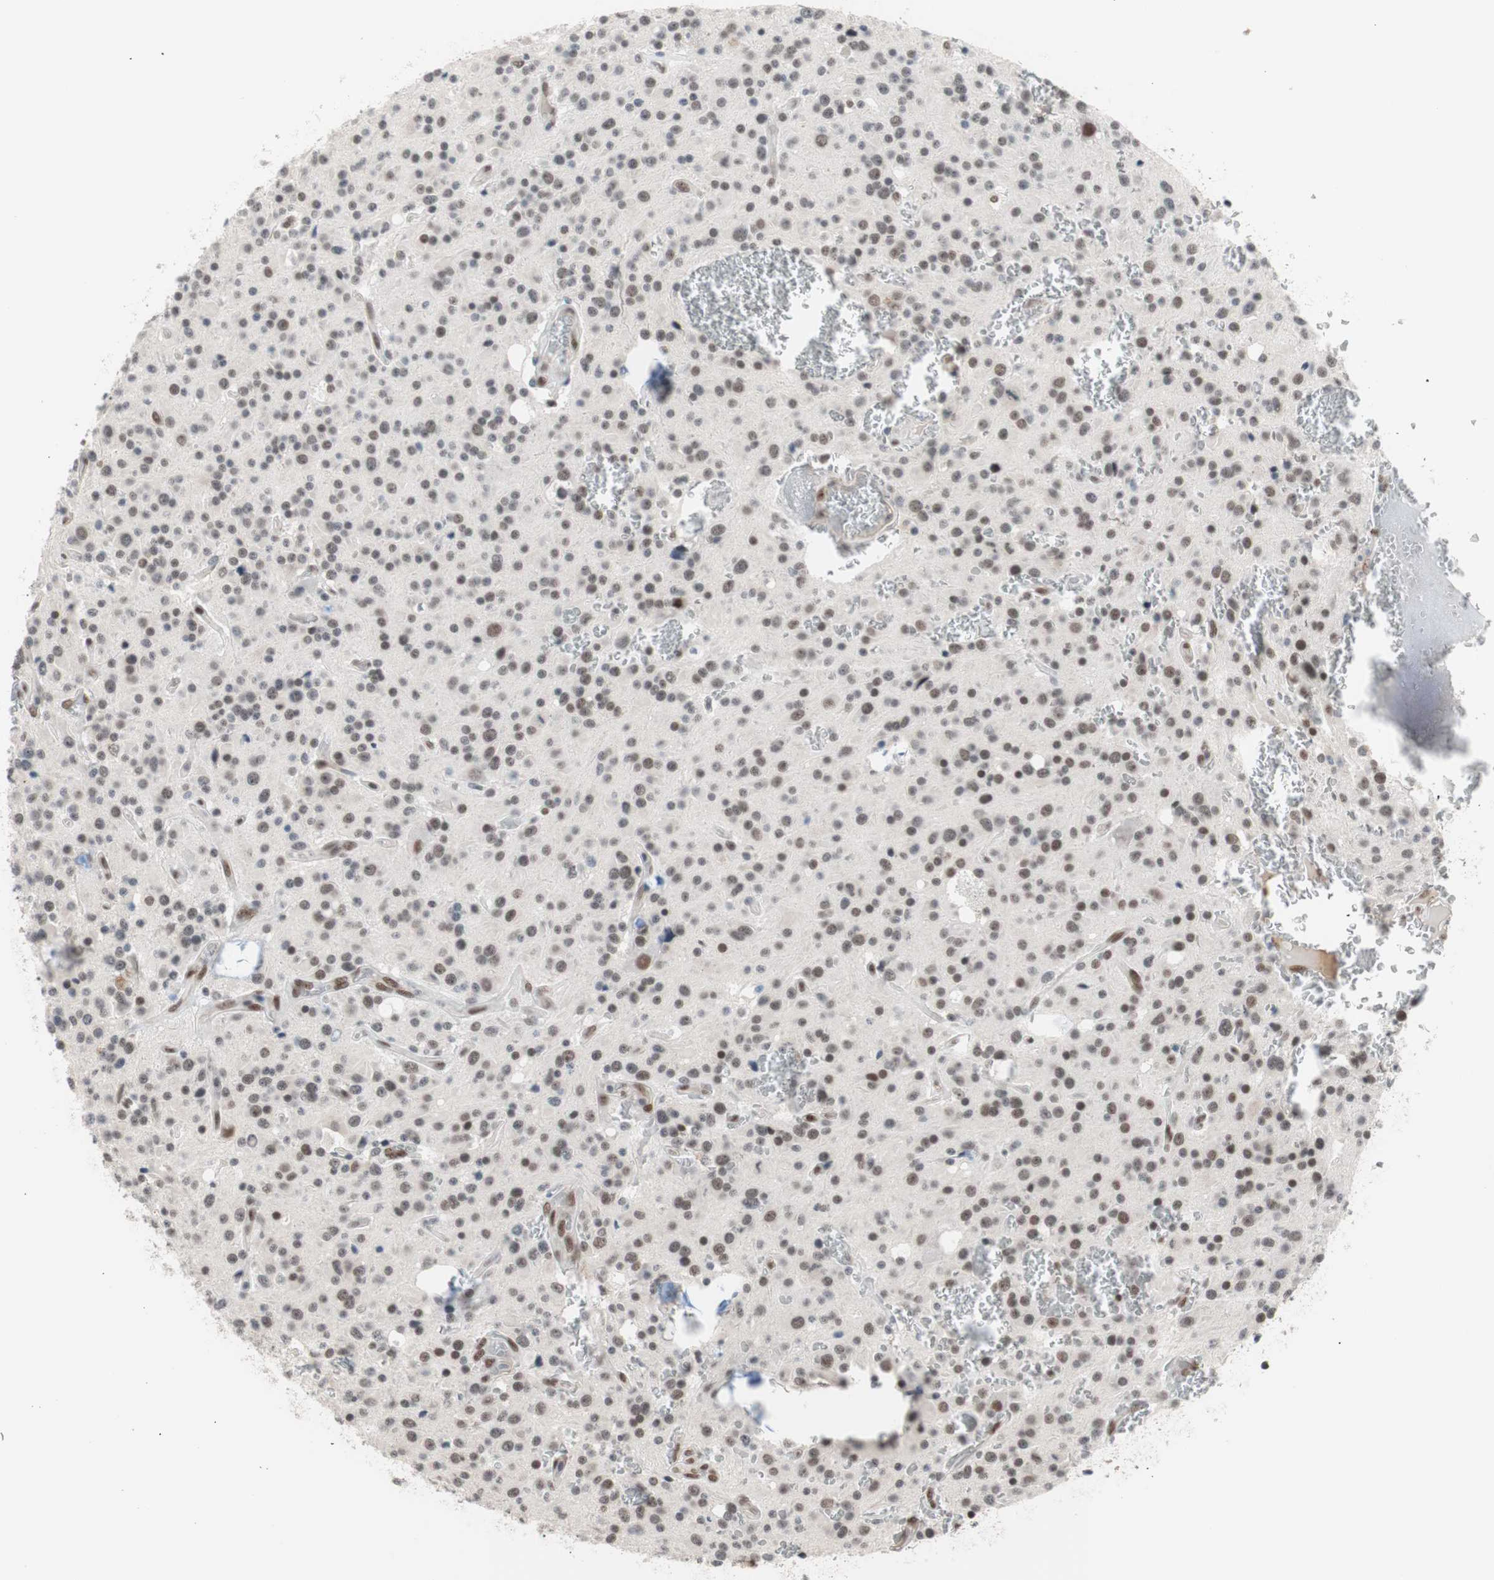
{"staining": {"intensity": "moderate", "quantity": "25%-75%", "location": "nuclear"}, "tissue": "glioma", "cell_type": "Tumor cells", "image_type": "cancer", "snomed": [{"axis": "morphology", "description": "Glioma, malignant, Low grade"}, {"axis": "topography", "description": "Brain"}], "caption": "Glioma tissue displays moderate nuclear staining in approximately 25%-75% of tumor cells, visualized by immunohistochemistry.", "gene": "LIG3", "patient": {"sex": "male", "age": 58}}